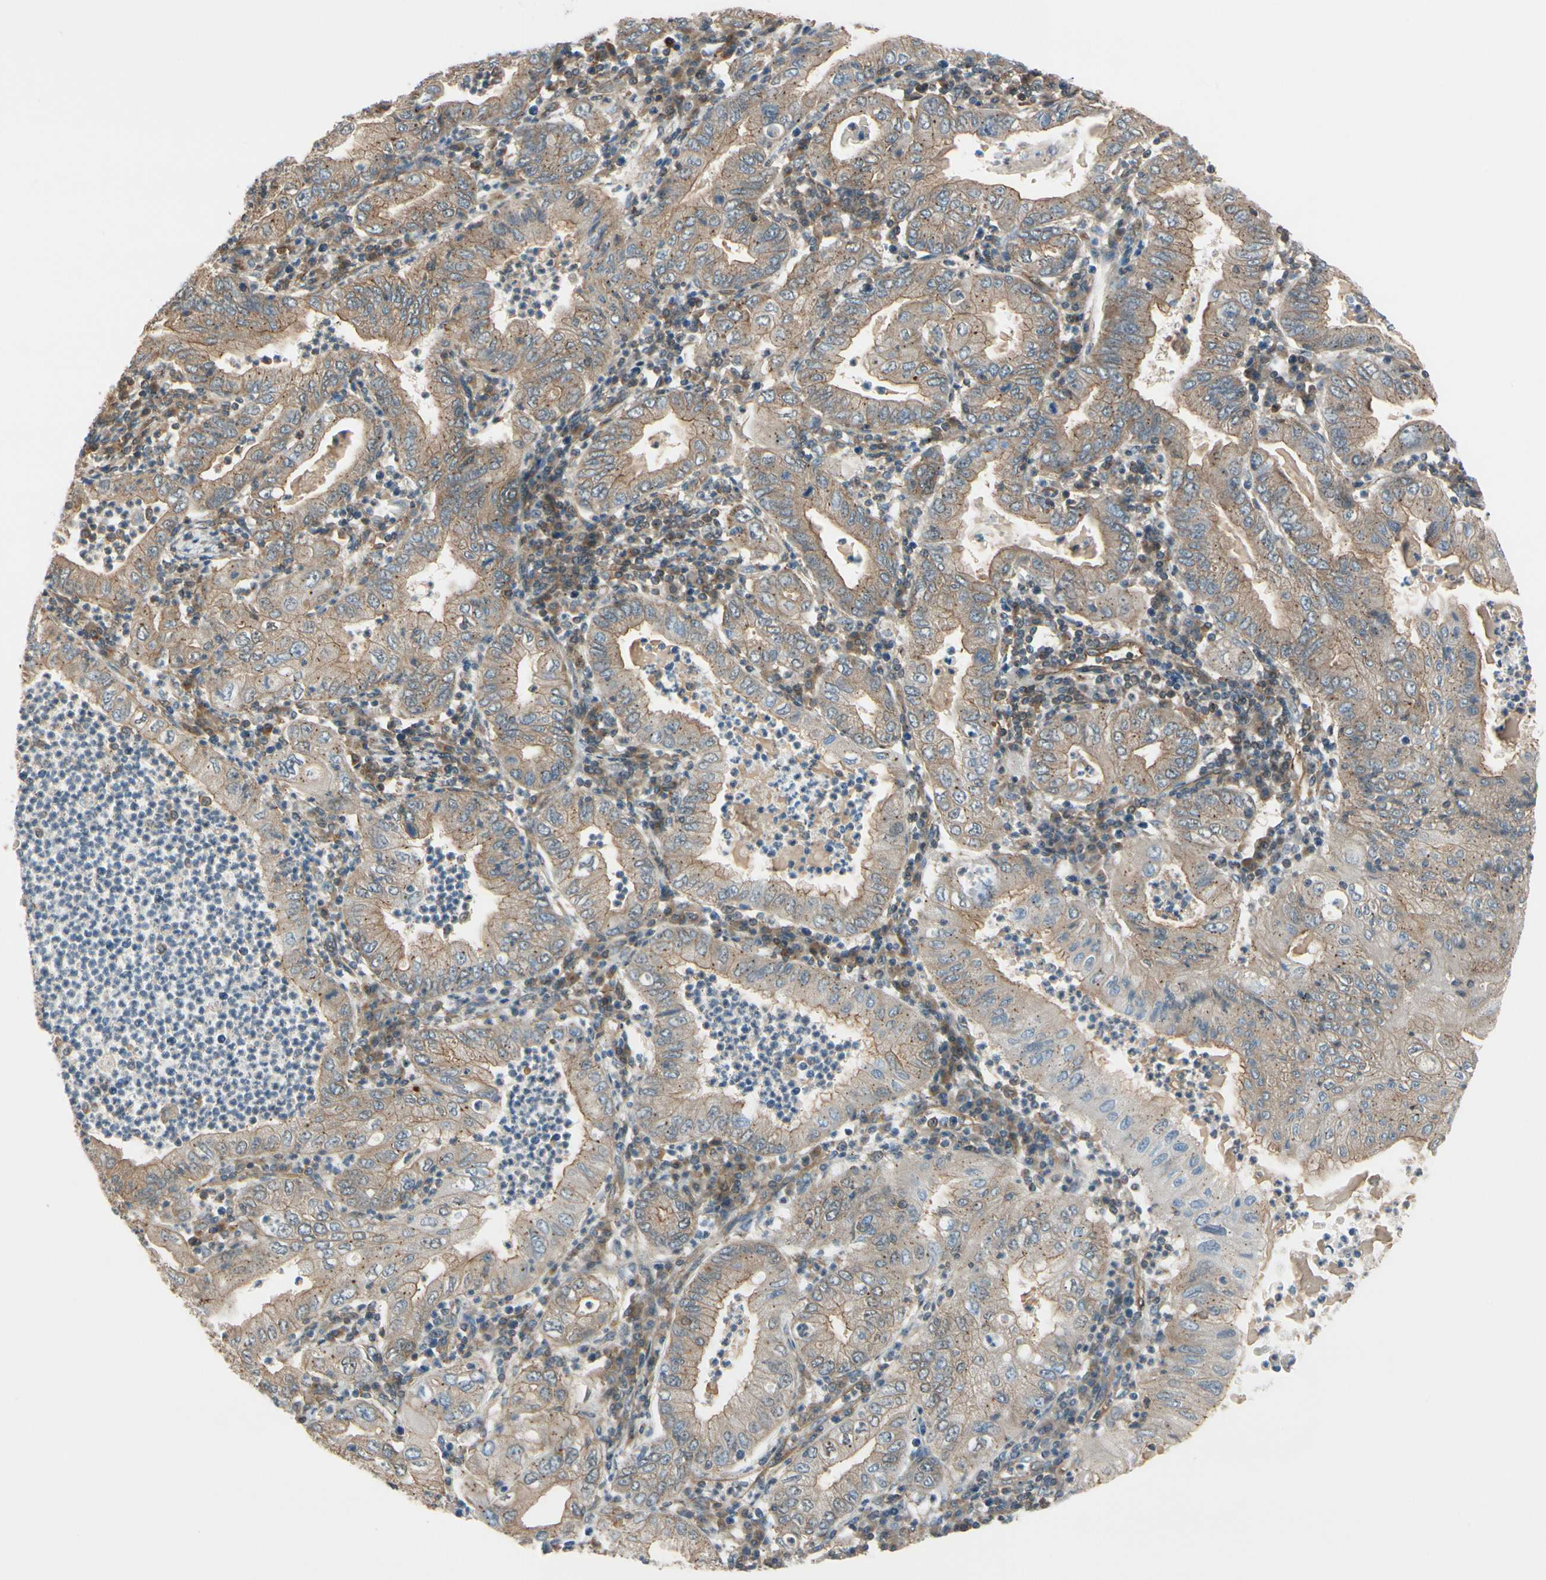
{"staining": {"intensity": "moderate", "quantity": "25%-75%", "location": "cytoplasmic/membranous"}, "tissue": "stomach cancer", "cell_type": "Tumor cells", "image_type": "cancer", "snomed": [{"axis": "morphology", "description": "Normal tissue, NOS"}, {"axis": "morphology", "description": "Adenocarcinoma, NOS"}, {"axis": "topography", "description": "Esophagus"}, {"axis": "topography", "description": "Stomach, upper"}, {"axis": "topography", "description": "Peripheral nerve tissue"}], "caption": "Brown immunohistochemical staining in adenocarcinoma (stomach) reveals moderate cytoplasmic/membranous expression in about 25%-75% of tumor cells.", "gene": "EPS15", "patient": {"sex": "male", "age": 62}}